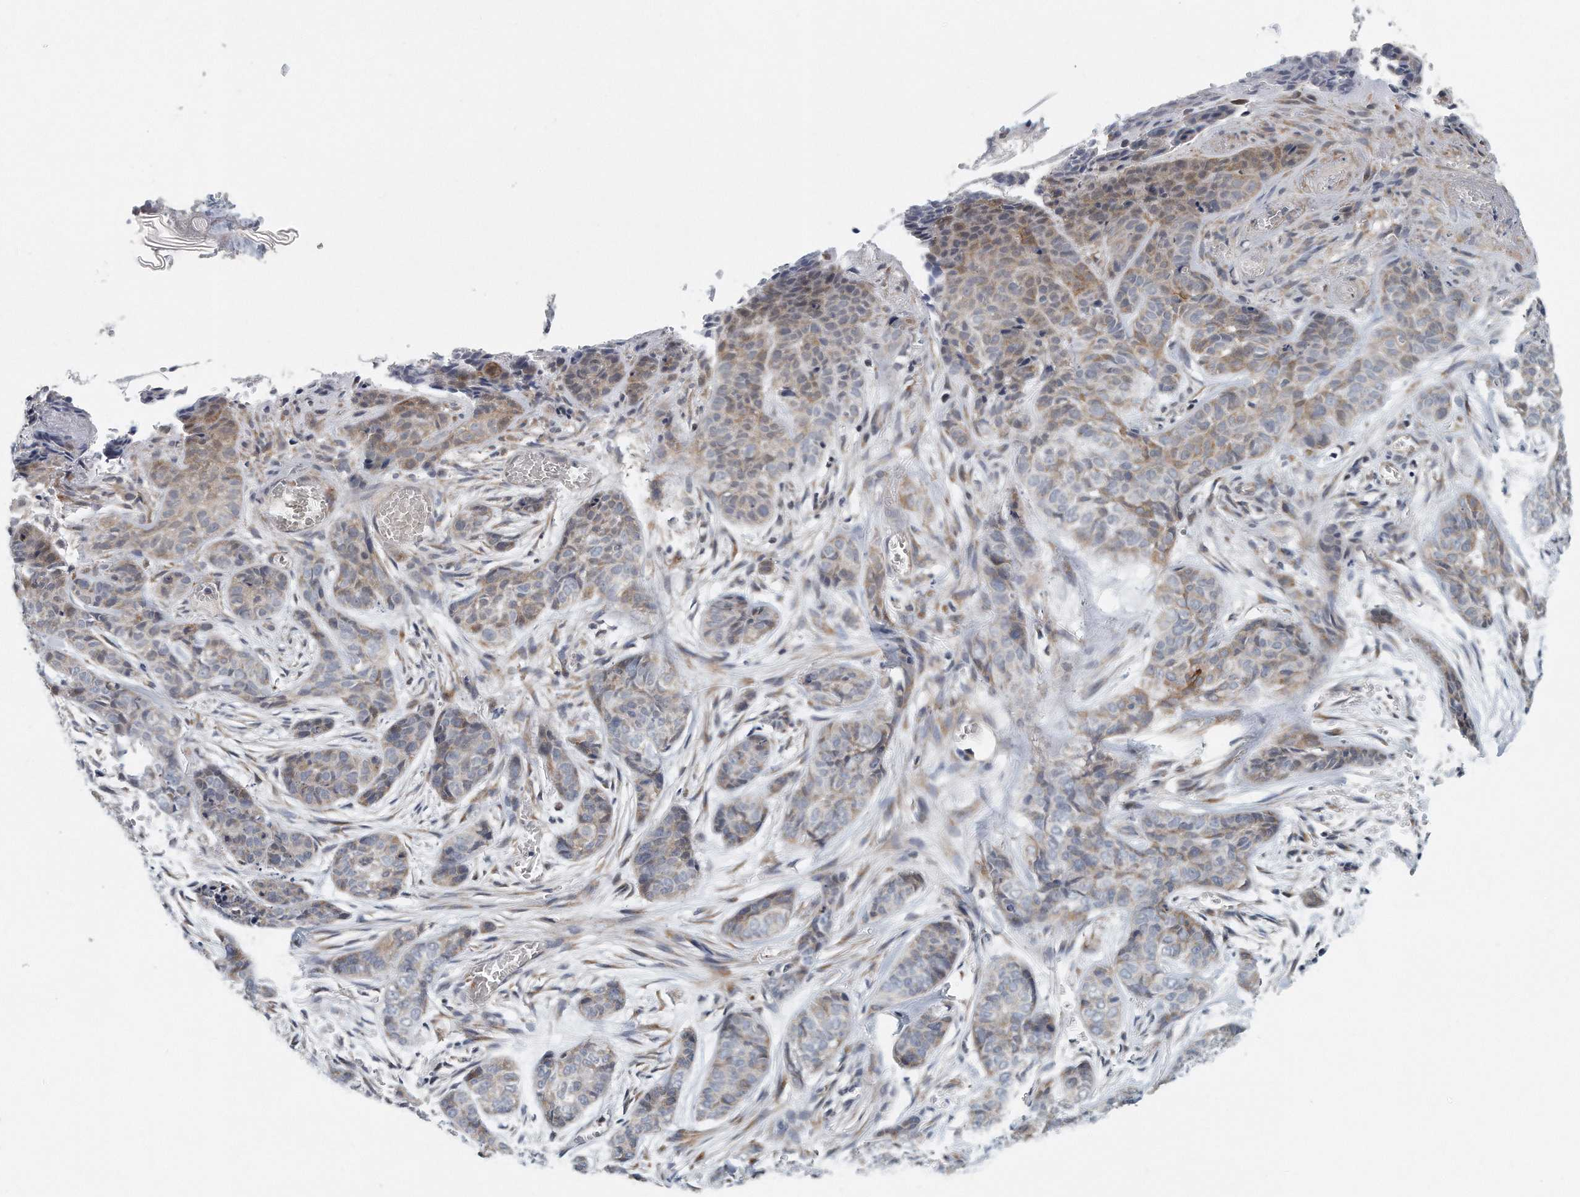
{"staining": {"intensity": "weak", "quantity": "25%-75%", "location": "cytoplasmic/membranous"}, "tissue": "skin cancer", "cell_type": "Tumor cells", "image_type": "cancer", "snomed": [{"axis": "morphology", "description": "Basal cell carcinoma"}, {"axis": "topography", "description": "Skin"}], "caption": "Tumor cells show weak cytoplasmic/membranous staining in approximately 25%-75% of cells in basal cell carcinoma (skin). Nuclei are stained in blue.", "gene": "VLDLR", "patient": {"sex": "female", "age": 64}}